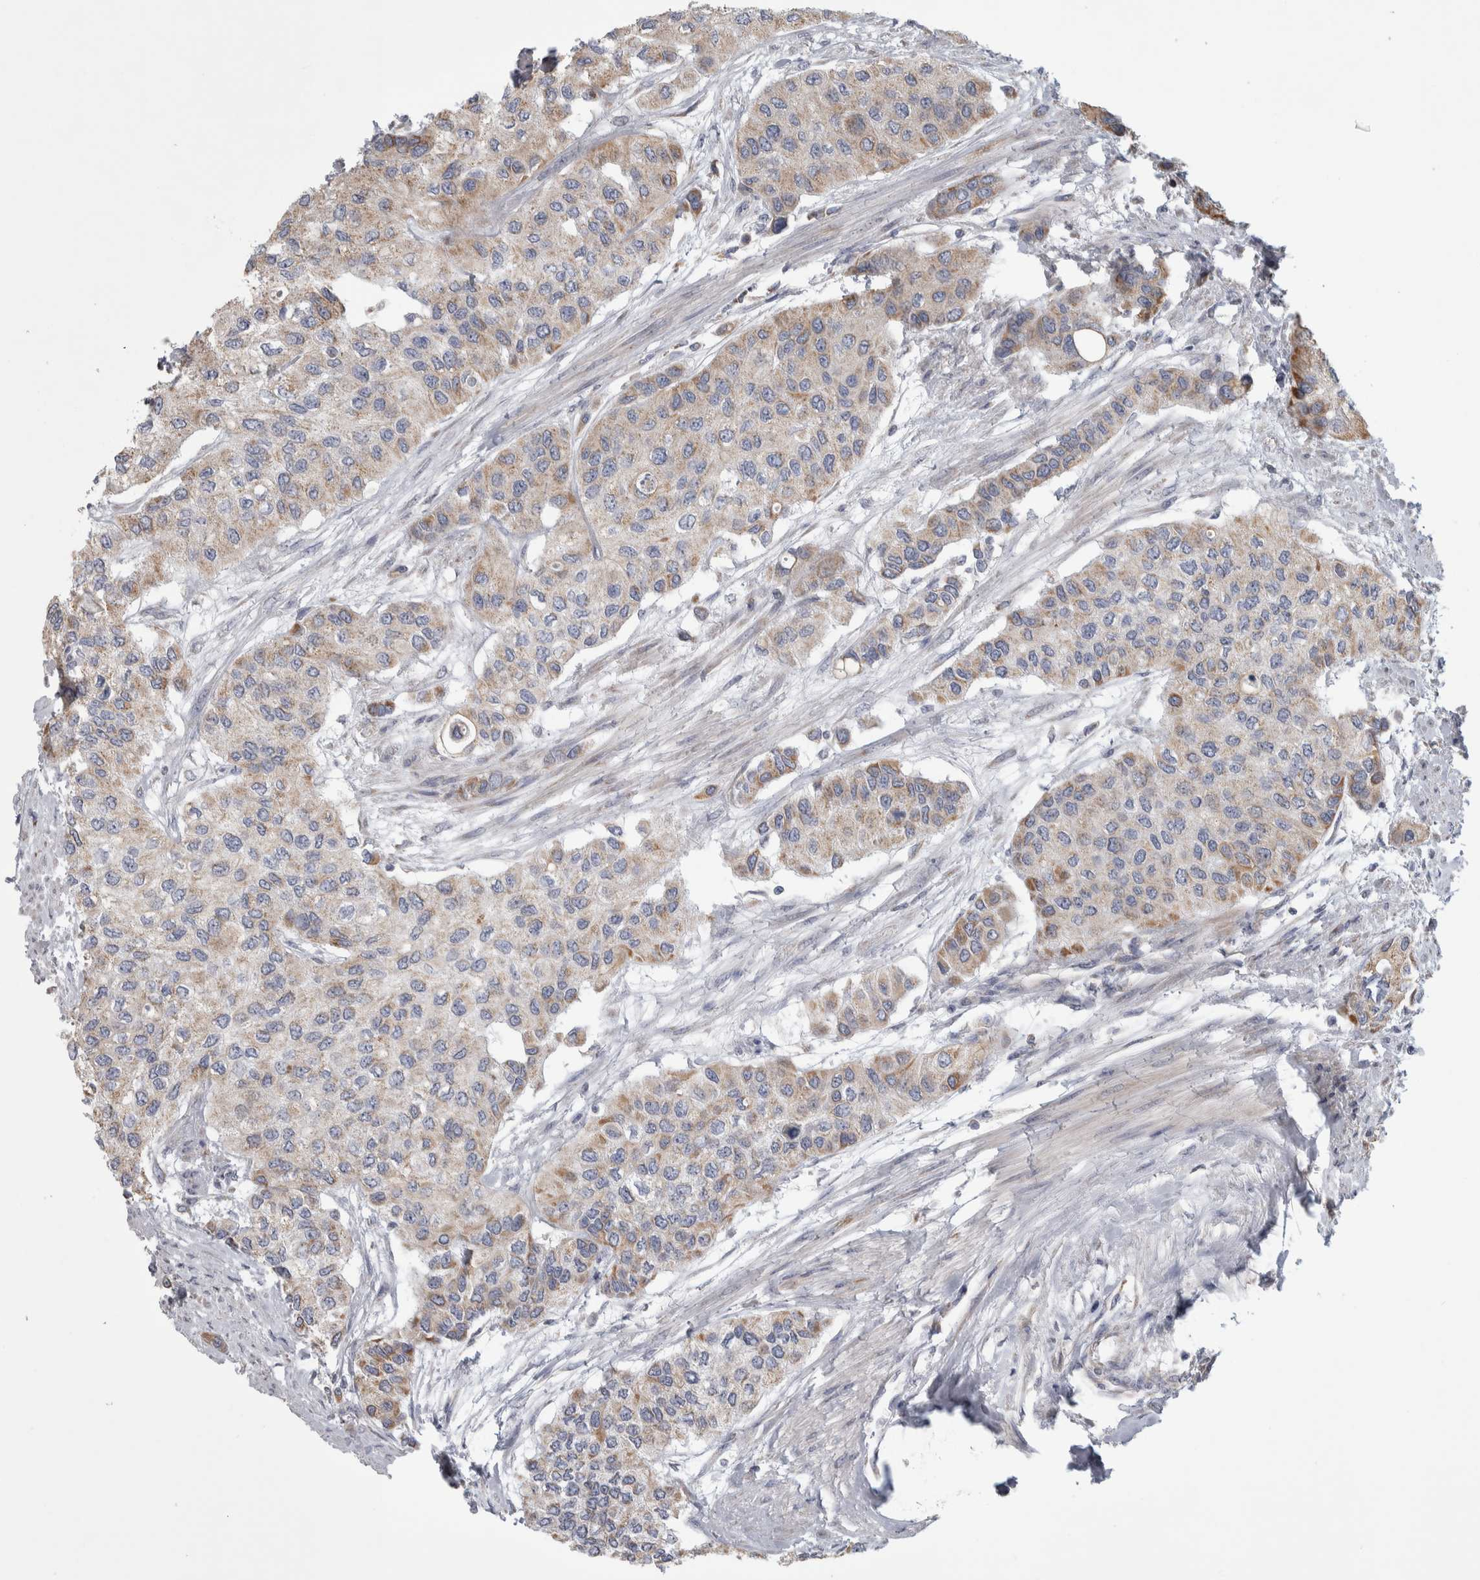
{"staining": {"intensity": "weak", "quantity": ">75%", "location": "cytoplasmic/membranous"}, "tissue": "urothelial cancer", "cell_type": "Tumor cells", "image_type": "cancer", "snomed": [{"axis": "morphology", "description": "Urothelial carcinoma, High grade"}, {"axis": "topography", "description": "Urinary bladder"}], "caption": "A low amount of weak cytoplasmic/membranous positivity is appreciated in about >75% of tumor cells in urothelial cancer tissue. (DAB IHC, brown staining for protein, blue staining for nuclei).", "gene": "SCO1", "patient": {"sex": "female", "age": 56}}